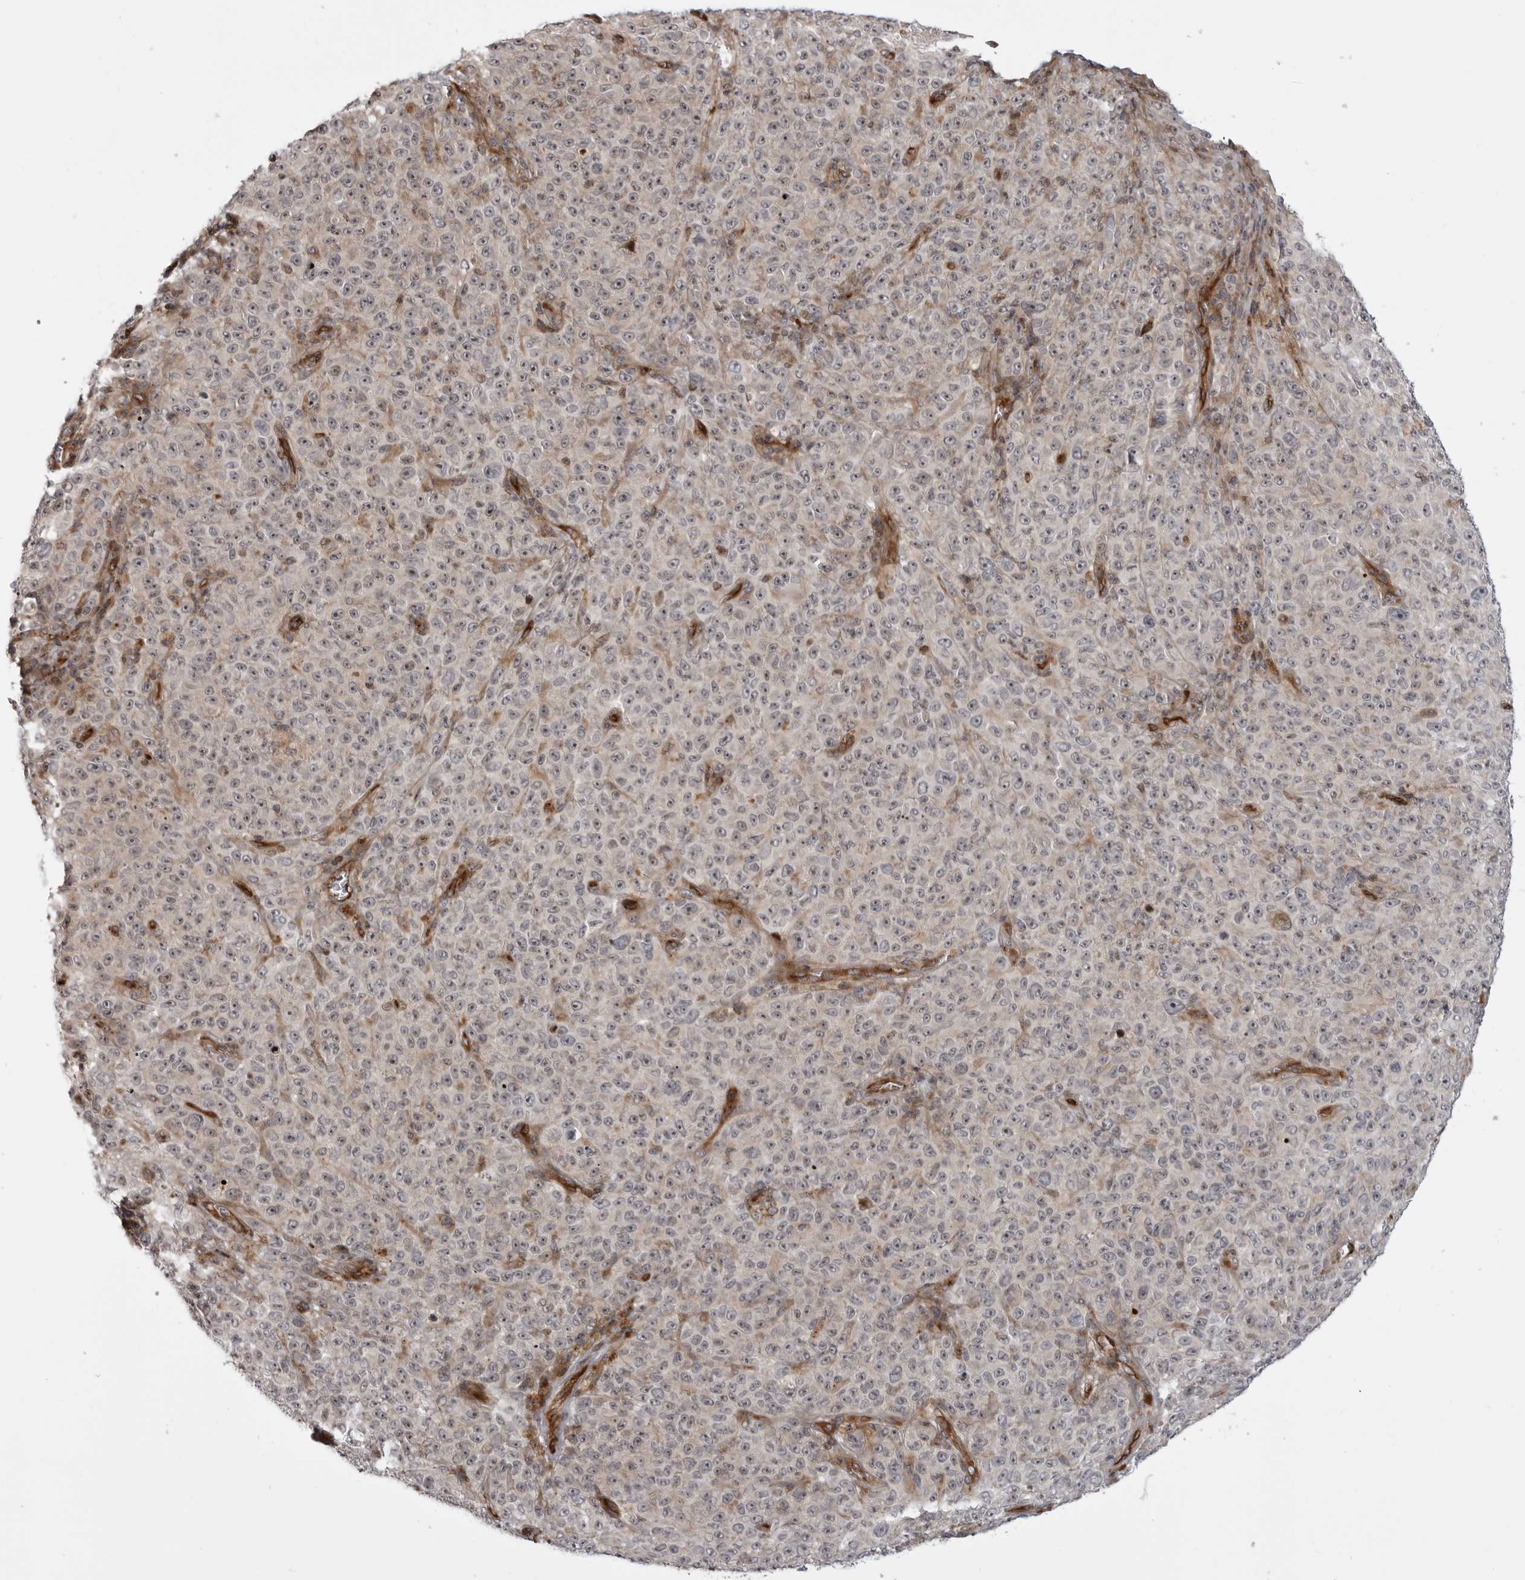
{"staining": {"intensity": "weak", "quantity": "<25%", "location": "nuclear"}, "tissue": "melanoma", "cell_type": "Tumor cells", "image_type": "cancer", "snomed": [{"axis": "morphology", "description": "Malignant melanoma, NOS"}, {"axis": "topography", "description": "Skin"}], "caption": "High power microscopy photomicrograph of an immunohistochemistry (IHC) image of malignant melanoma, revealing no significant staining in tumor cells. The staining was performed using DAB to visualize the protein expression in brown, while the nuclei were stained in blue with hematoxylin (Magnification: 20x).", "gene": "ABL1", "patient": {"sex": "female", "age": 82}}